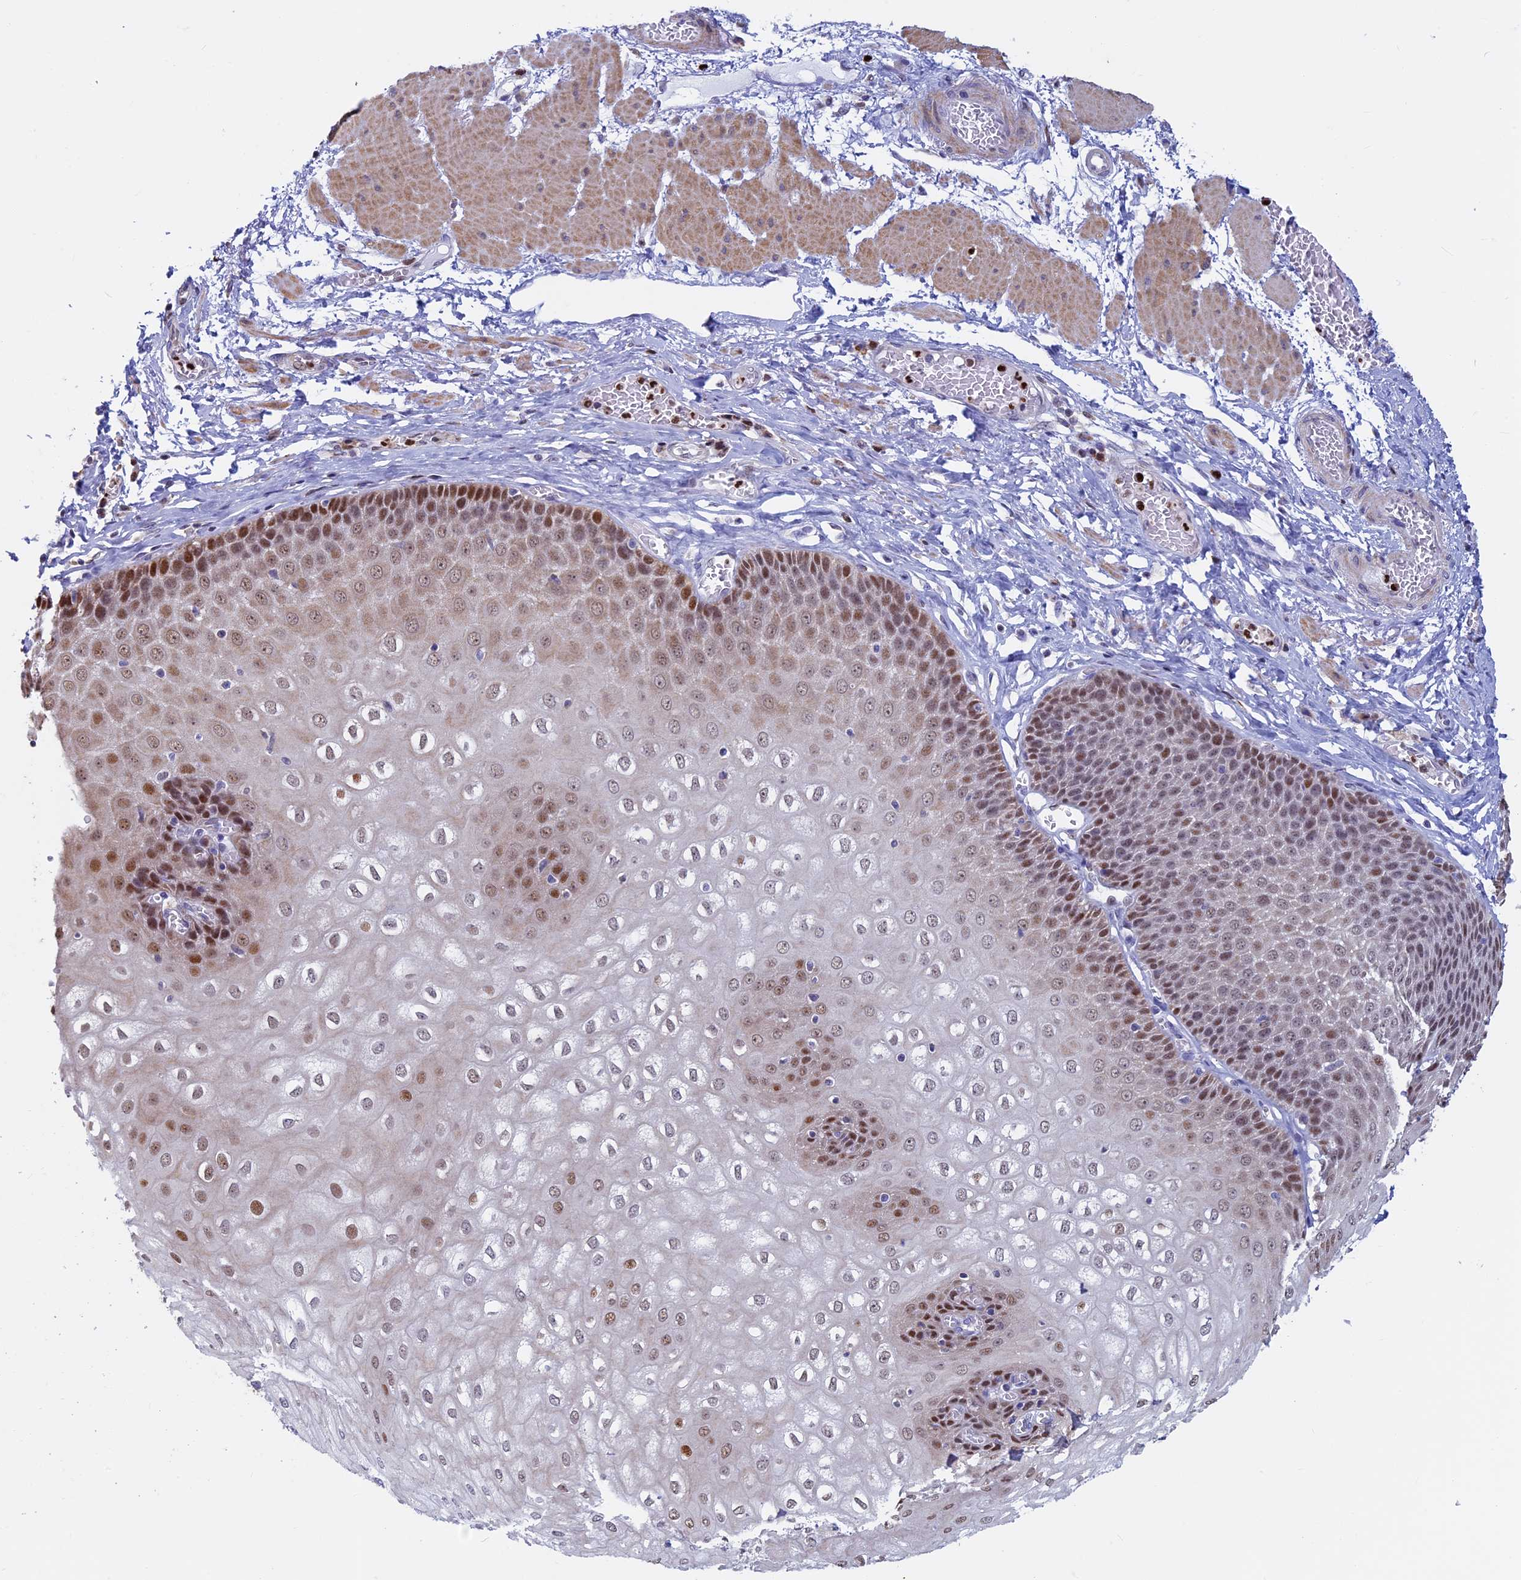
{"staining": {"intensity": "moderate", "quantity": "25%-75%", "location": "nuclear"}, "tissue": "esophagus", "cell_type": "Squamous epithelial cells", "image_type": "normal", "snomed": [{"axis": "morphology", "description": "Normal tissue, NOS"}, {"axis": "topography", "description": "Esophagus"}], "caption": "A photomicrograph of esophagus stained for a protein reveals moderate nuclear brown staining in squamous epithelial cells. The staining is performed using DAB (3,3'-diaminobenzidine) brown chromogen to label protein expression. The nuclei are counter-stained blue using hematoxylin.", "gene": "ACSS1", "patient": {"sex": "male", "age": 60}}